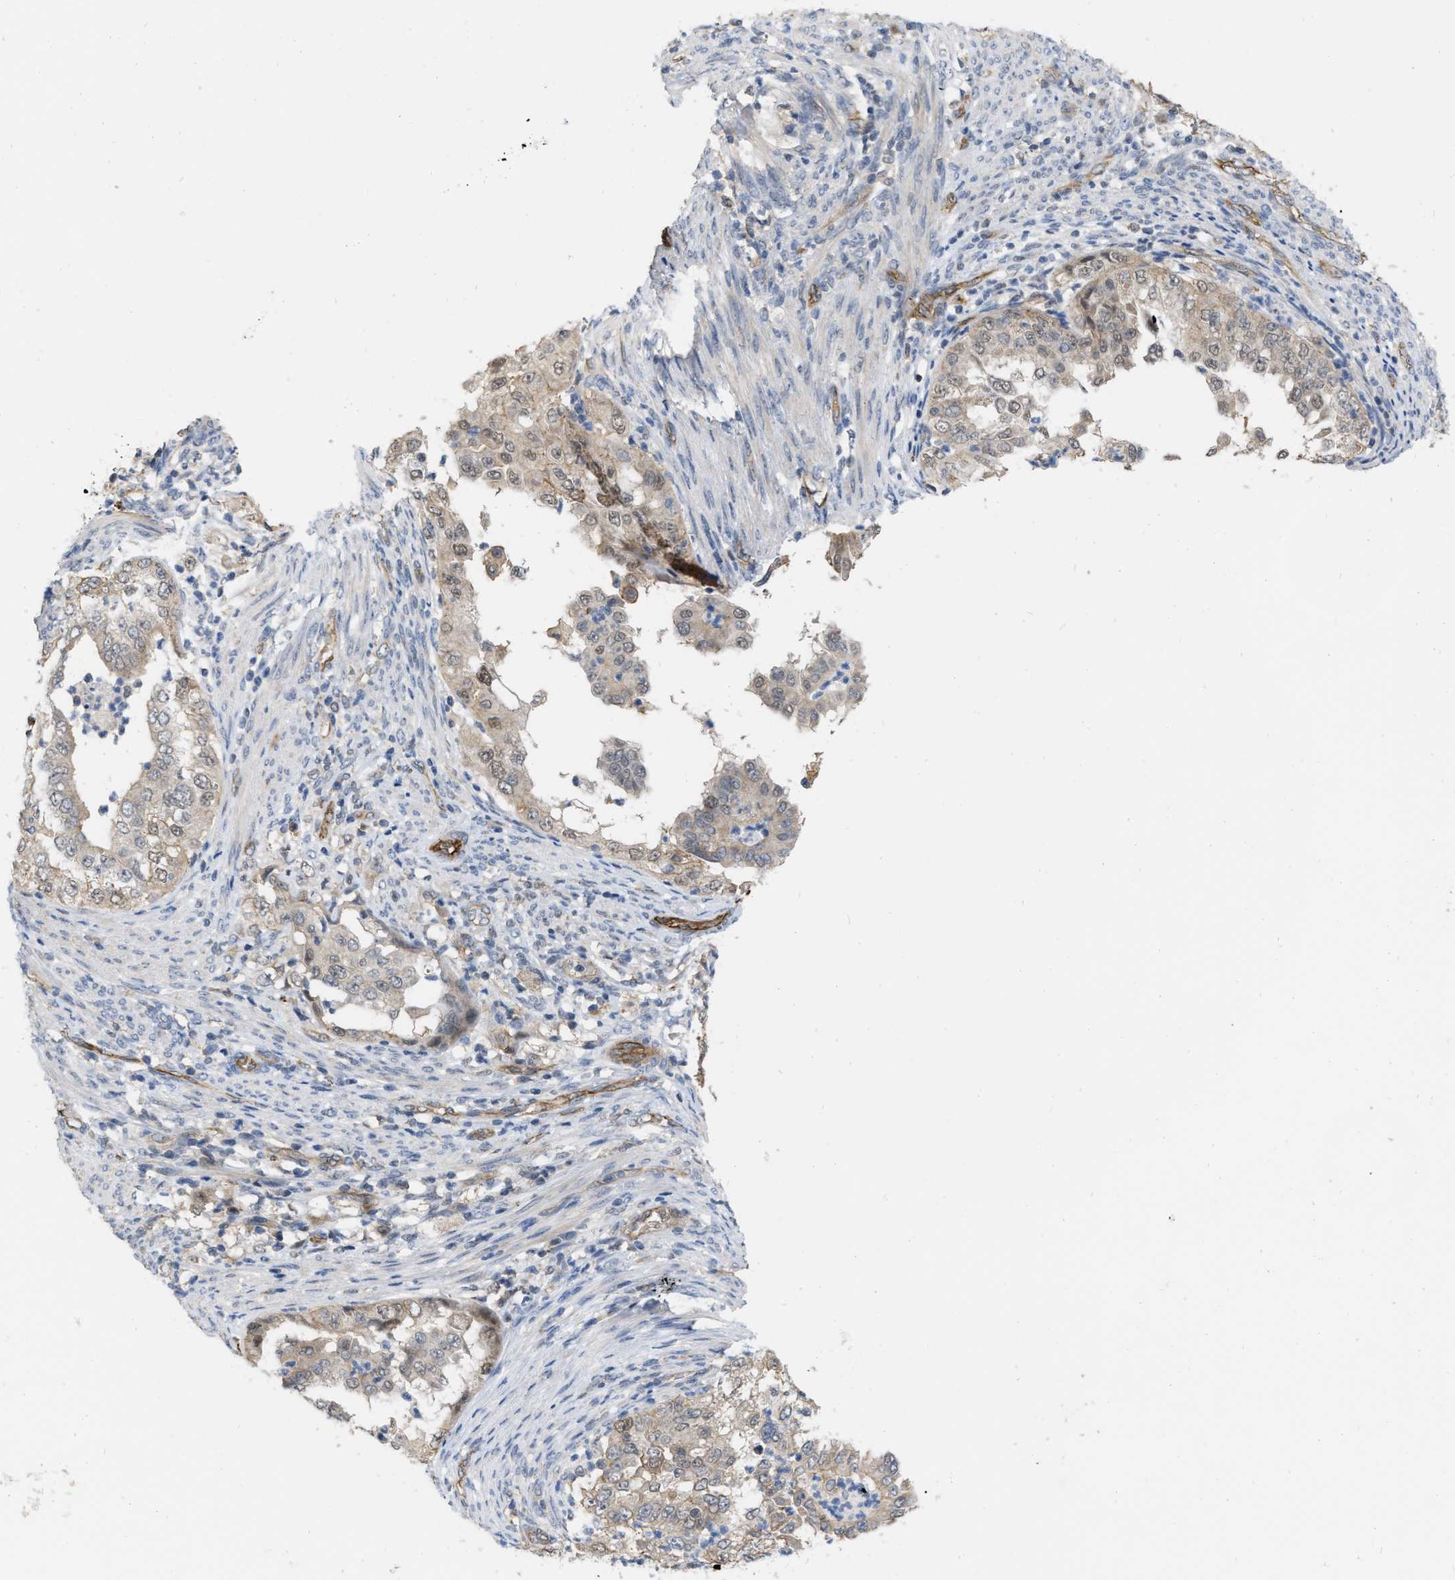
{"staining": {"intensity": "weak", "quantity": ">75%", "location": "cytoplasmic/membranous"}, "tissue": "endometrial cancer", "cell_type": "Tumor cells", "image_type": "cancer", "snomed": [{"axis": "morphology", "description": "Adenocarcinoma, NOS"}, {"axis": "topography", "description": "Endometrium"}], "caption": "An immunohistochemistry (IHC) histopathology image of neoplastic tissue is shown. Protein staining in brown shows weak cytoplasmic/membranous positivity in adenocarcinoma (endometrial) within tumor cells. (DAB IHC, brown staining for protein, blue staining for nuclei).", "gene": "NAPEPLD", "patient": {"sex": "female", "age": 85}}